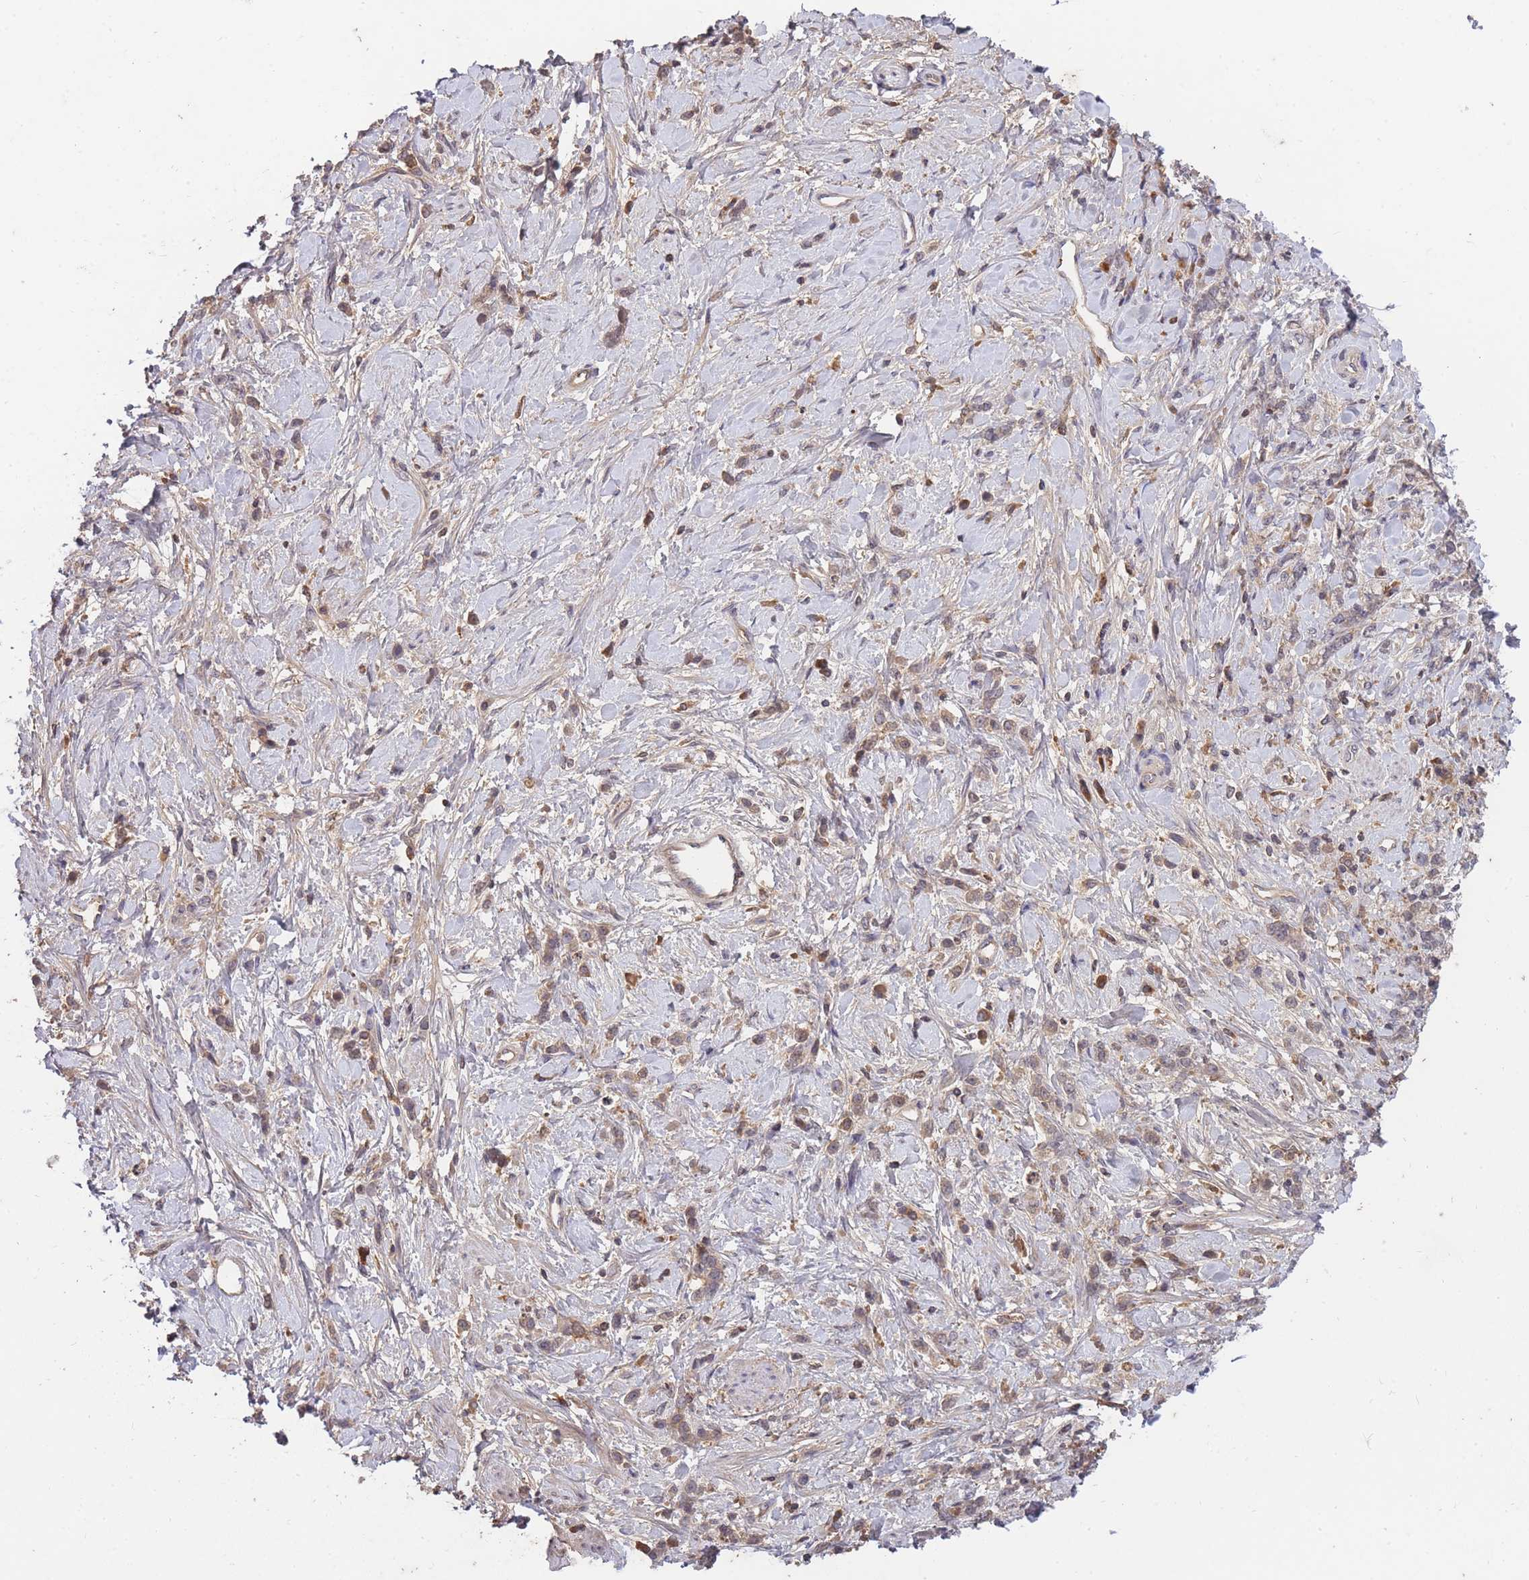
{"staining": {"intensity": "weak", "quantity": ">75%", "location": "cytoplasmic/membranous"}, "tissue": "stomach cancer", "cell_type": "Tumor cells", "image_type": "cancer", "snomed": [{"axis": "morphology", "description": "Adenocarcinoma, NOS"}, {"axis": "topography", "description": "Stomach"}], "caption": "A high-resolution histopathology image shows IHC staining of stomach cancer (adenocarcinoma), which displays weak cytoplasmic/membranous expression in about >75% of tumor cells. The protein of interest is stained brown, and the nuclei are stained in blue (DAB IHC with brightfield microscopy, high magnification).", "gene": "RALGDS", "patient": {"sex": "female", "age": 60}}